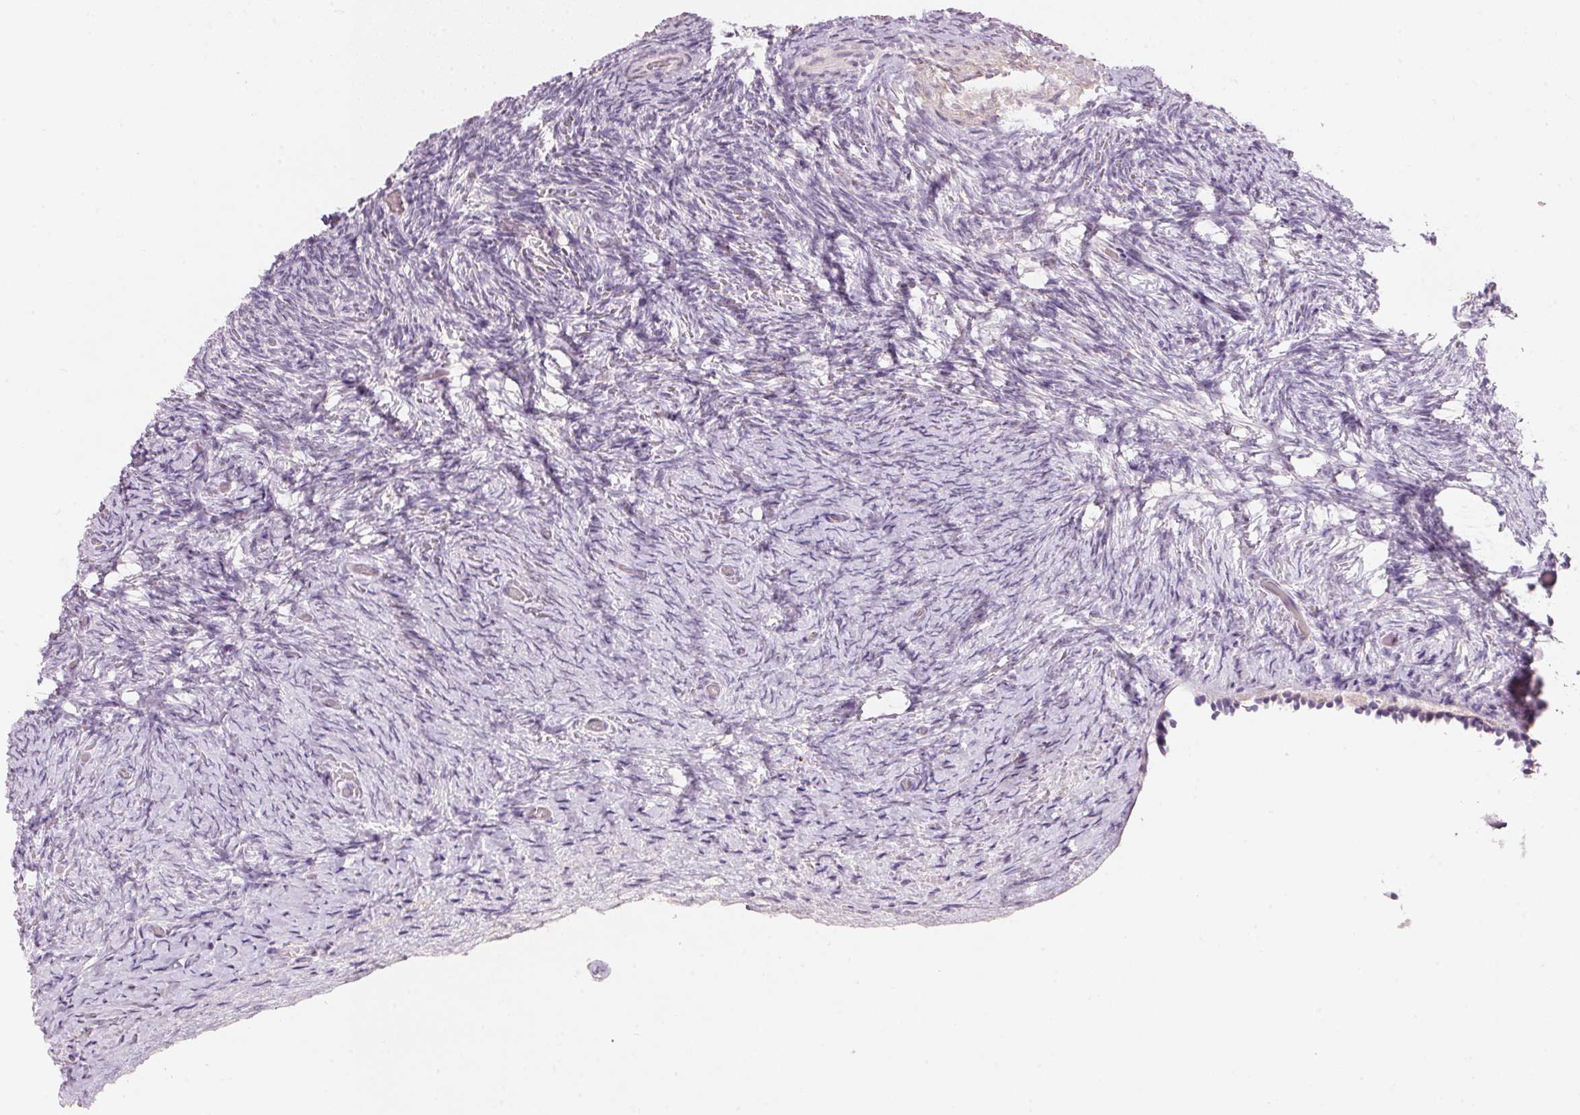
{"staining": {"intensity": "negative", "quantity": "none", "location": "none"}, "tissue": "ovary", "cell_type": "Ovarian stroma cells", "image_type": "normal", "snomed": [{"axis": "morphology", "description": "Normal tissue, NOS"}, {"axis": "topography", "description": "Ovary"}], "caption": "IHC micrograph of benign human ovary stained for a protein (brown), which displays no staining in ovarian stroma cells.", "gene": "DRAM2", "patient": {"sex": "female", "age": 34}}